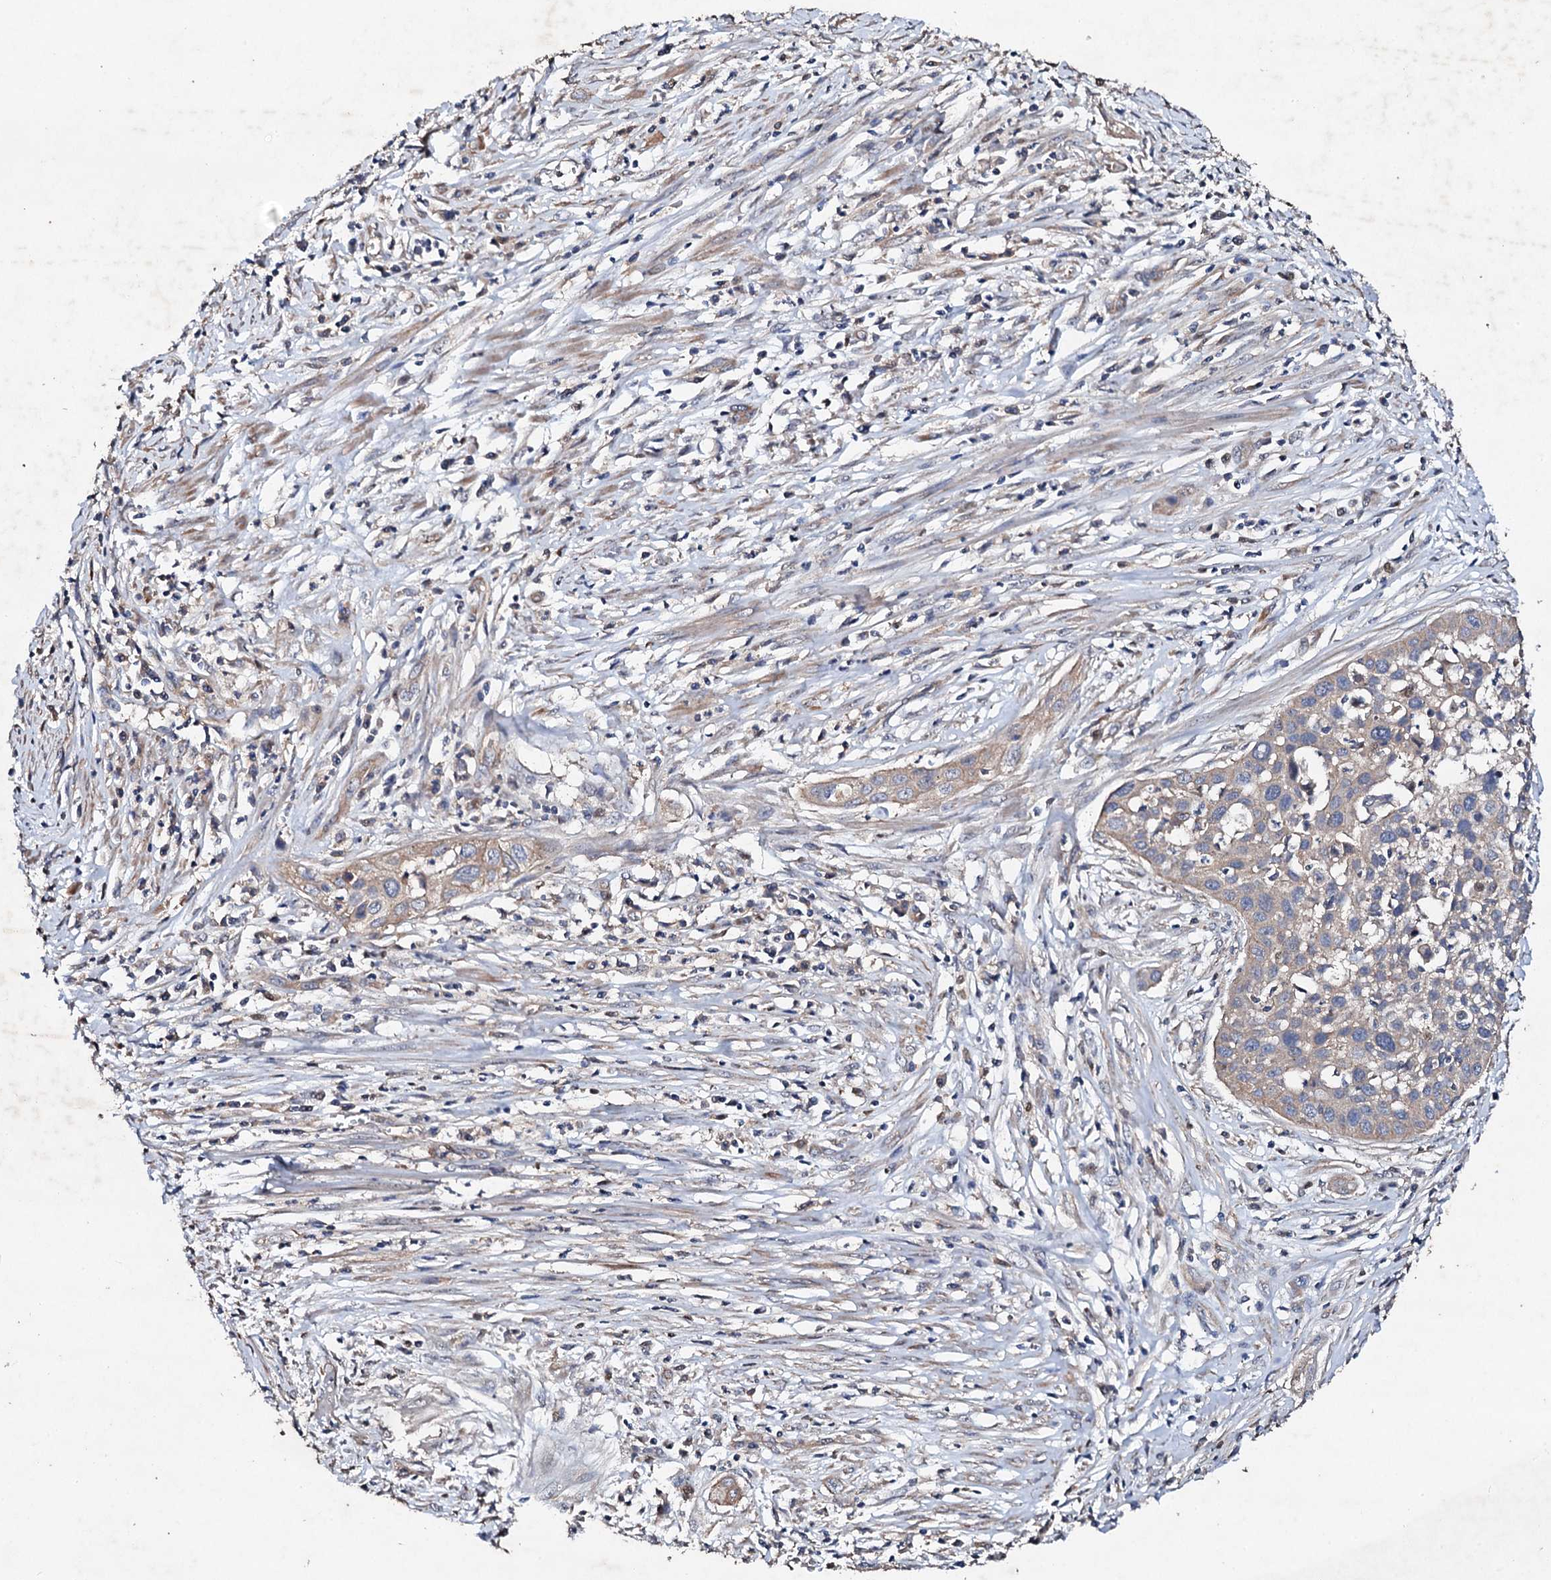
{"staining": {"intensity": "moderate", "quantity": ">75%", "location": "cytoplasmic/membranous"}, "tissue": "cervical cancer", "cell_type": "Tumor cells", "image_type": "cancer", "snomed": [{"axis": "morphology", "description": "Squamous cell carcinoma, NOS"}, {"axis": "topography", "description": "Cervix"}], "caption": "This histopathology image displays IHC staining of human cervical cancer (squamous cell carcinoma), with medium moderate cytoplasmic/membranous staining in about >75% of tumor cells.", "gene": "MOCOS", "patient": {"sex": "female", "age": 34}}